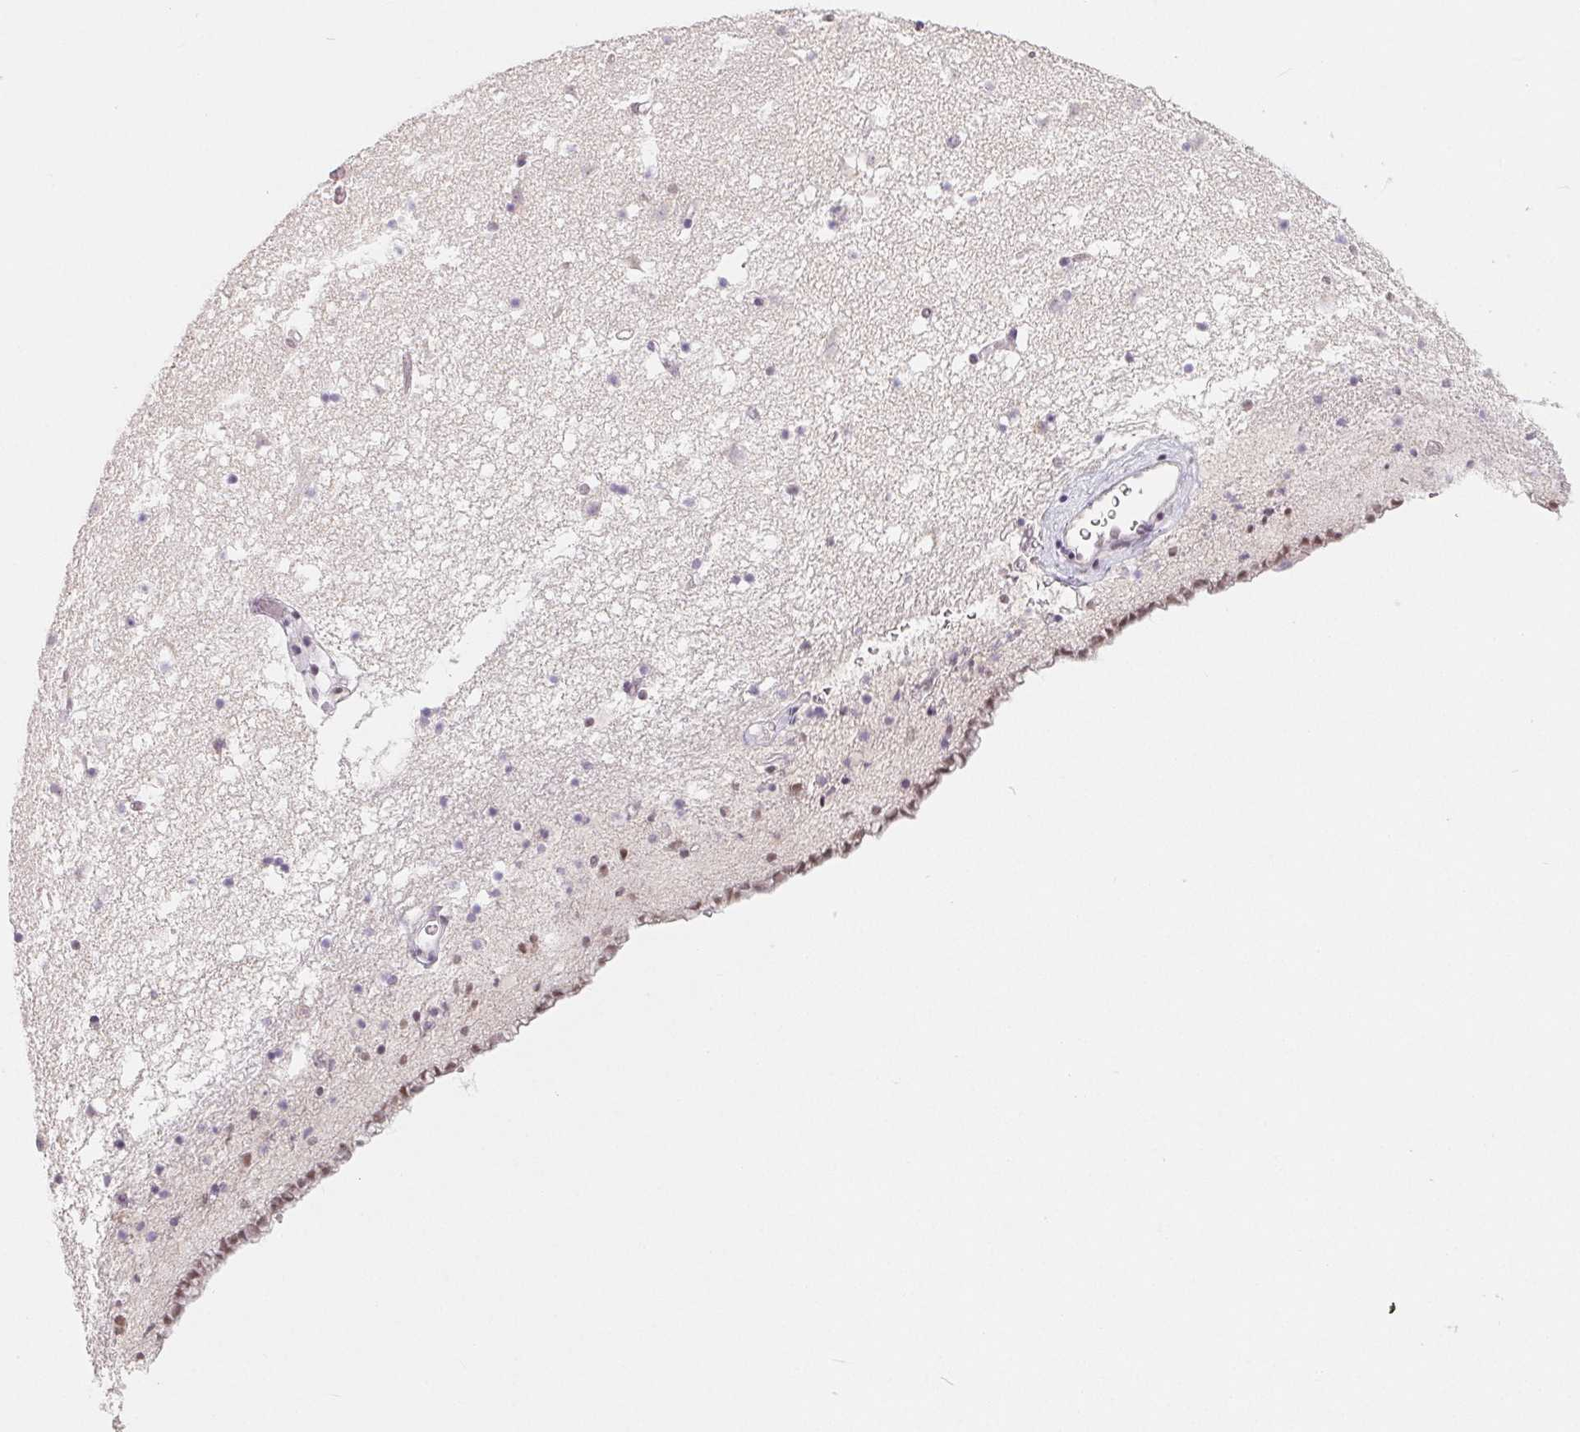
{"staining": {"intensity": "weak", "quantity": "<25%", "location": "nuclear"}, "tissue": "caudate", "cell_type": "Glial cells", "image_type": "normal", "snomed": [{"axis": "morphology", "description": "Normal tissue, NOS"}, {"axis": "topography", "description": "Lateral ventricle wall"}], "caption": "Protein analysis of benign caudate reveals no significant expression in glial cells.", "gene": "NXF3", "patient": {"sex": "female", "age": 42}}